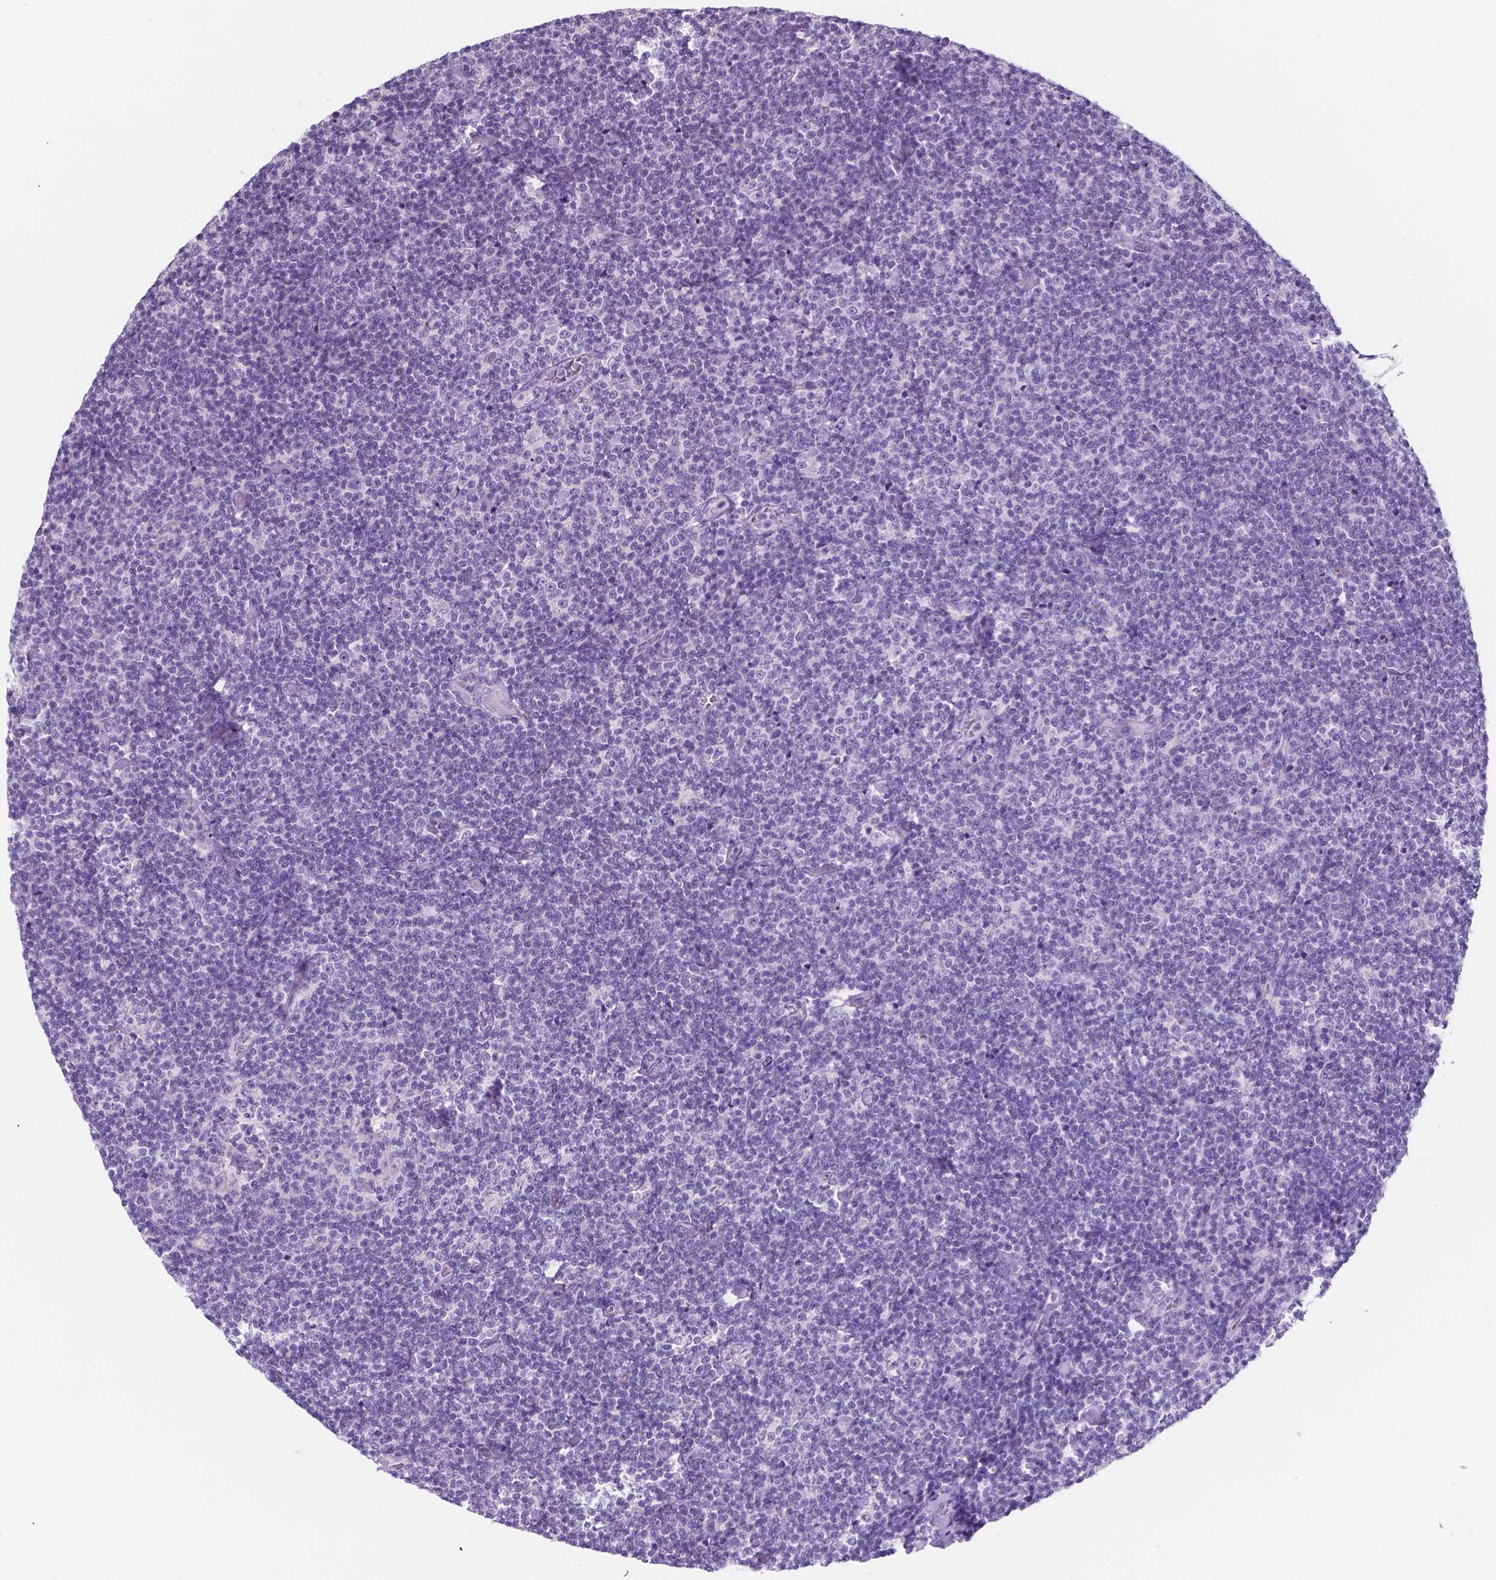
{"staining": {"intensity": "negative", "quantity": "none", "location": "none"}, "tissue": "lymphoma", "cell_type": "Tumor cells", "image_type": "cancer", "snomed": [{"axis": "morphology", "description": "Malignant lymphoma, non-Hodgkin's type, Low grade"}, {"axis": "topography", "description": "Lymph node"}], "caption": "The immunohistochemistry (IHC) photomicrograph has no significant staining in tumor cells of low-grade malignant lymphoma, non-Hodgkin's type tissue. Brightfield microscopy of IHC stained with DAB (3,3'-diaminobenzidine) (brown) and hematoxylin (blue), captured at high magnification.", "gene": "EBLN2", "patient": {"sex": "male", "age": 81}}